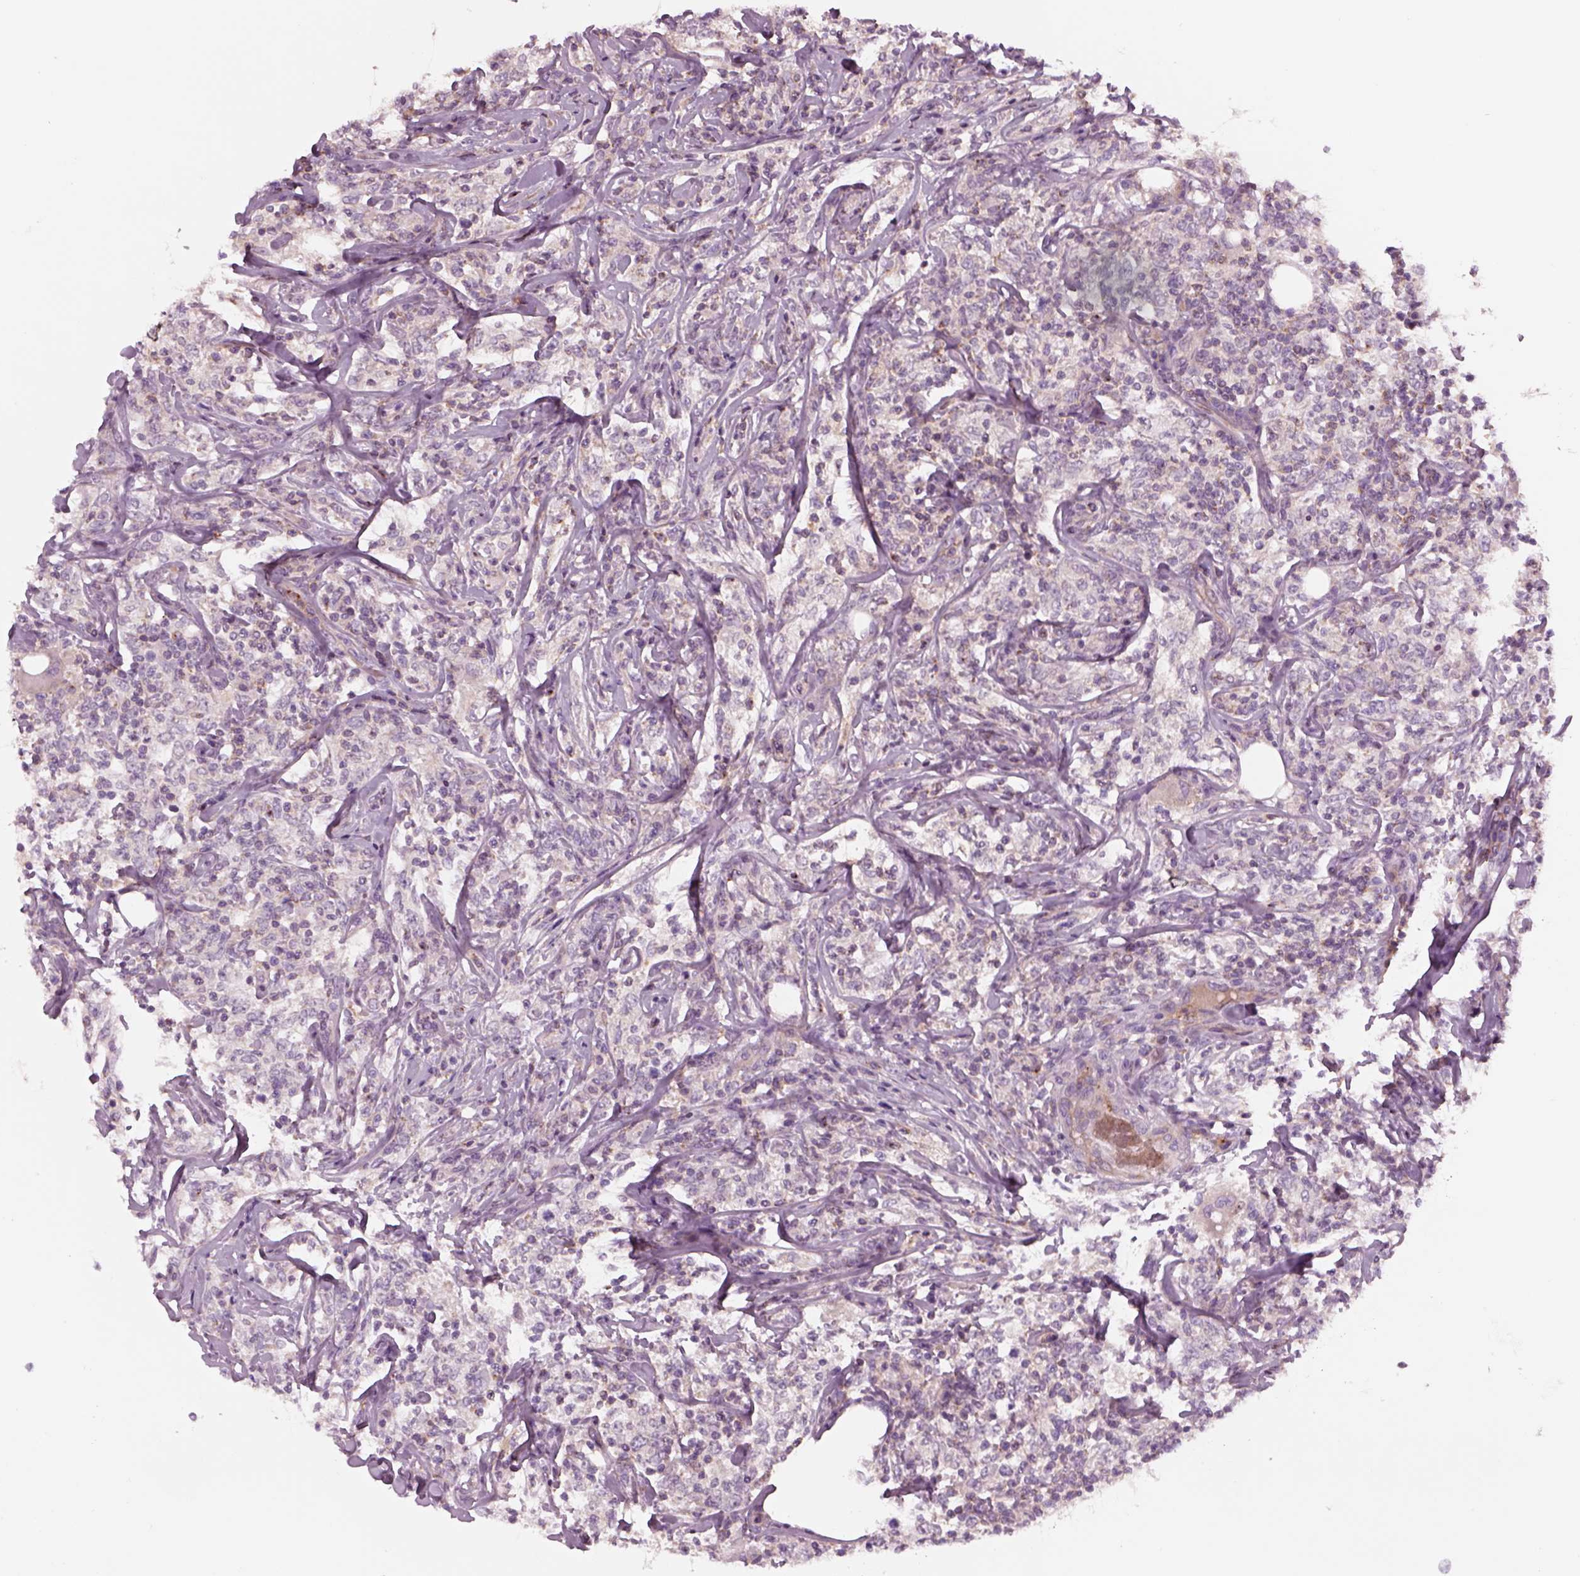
{"staining": {"intensity": "negative", "quantity": "none", "location": "none"}, "tissue": "lymphoma", "cell_type": "Tumor cells", "image_type": "cancer", "snomed": [{"axis": "morphology", "description": "Malignant lymphoma, non-Hodgkin's type, High grade"}, {"axis": "topography", "description": "Lymph node"}], "caption": "This is a histopathology image of immunohistochemistry (IHC) staining of lymphoma, which shows no staining in tumor cells.", "gene": "SLC2A3", "patient": {"sex": "female", "age": 84}}